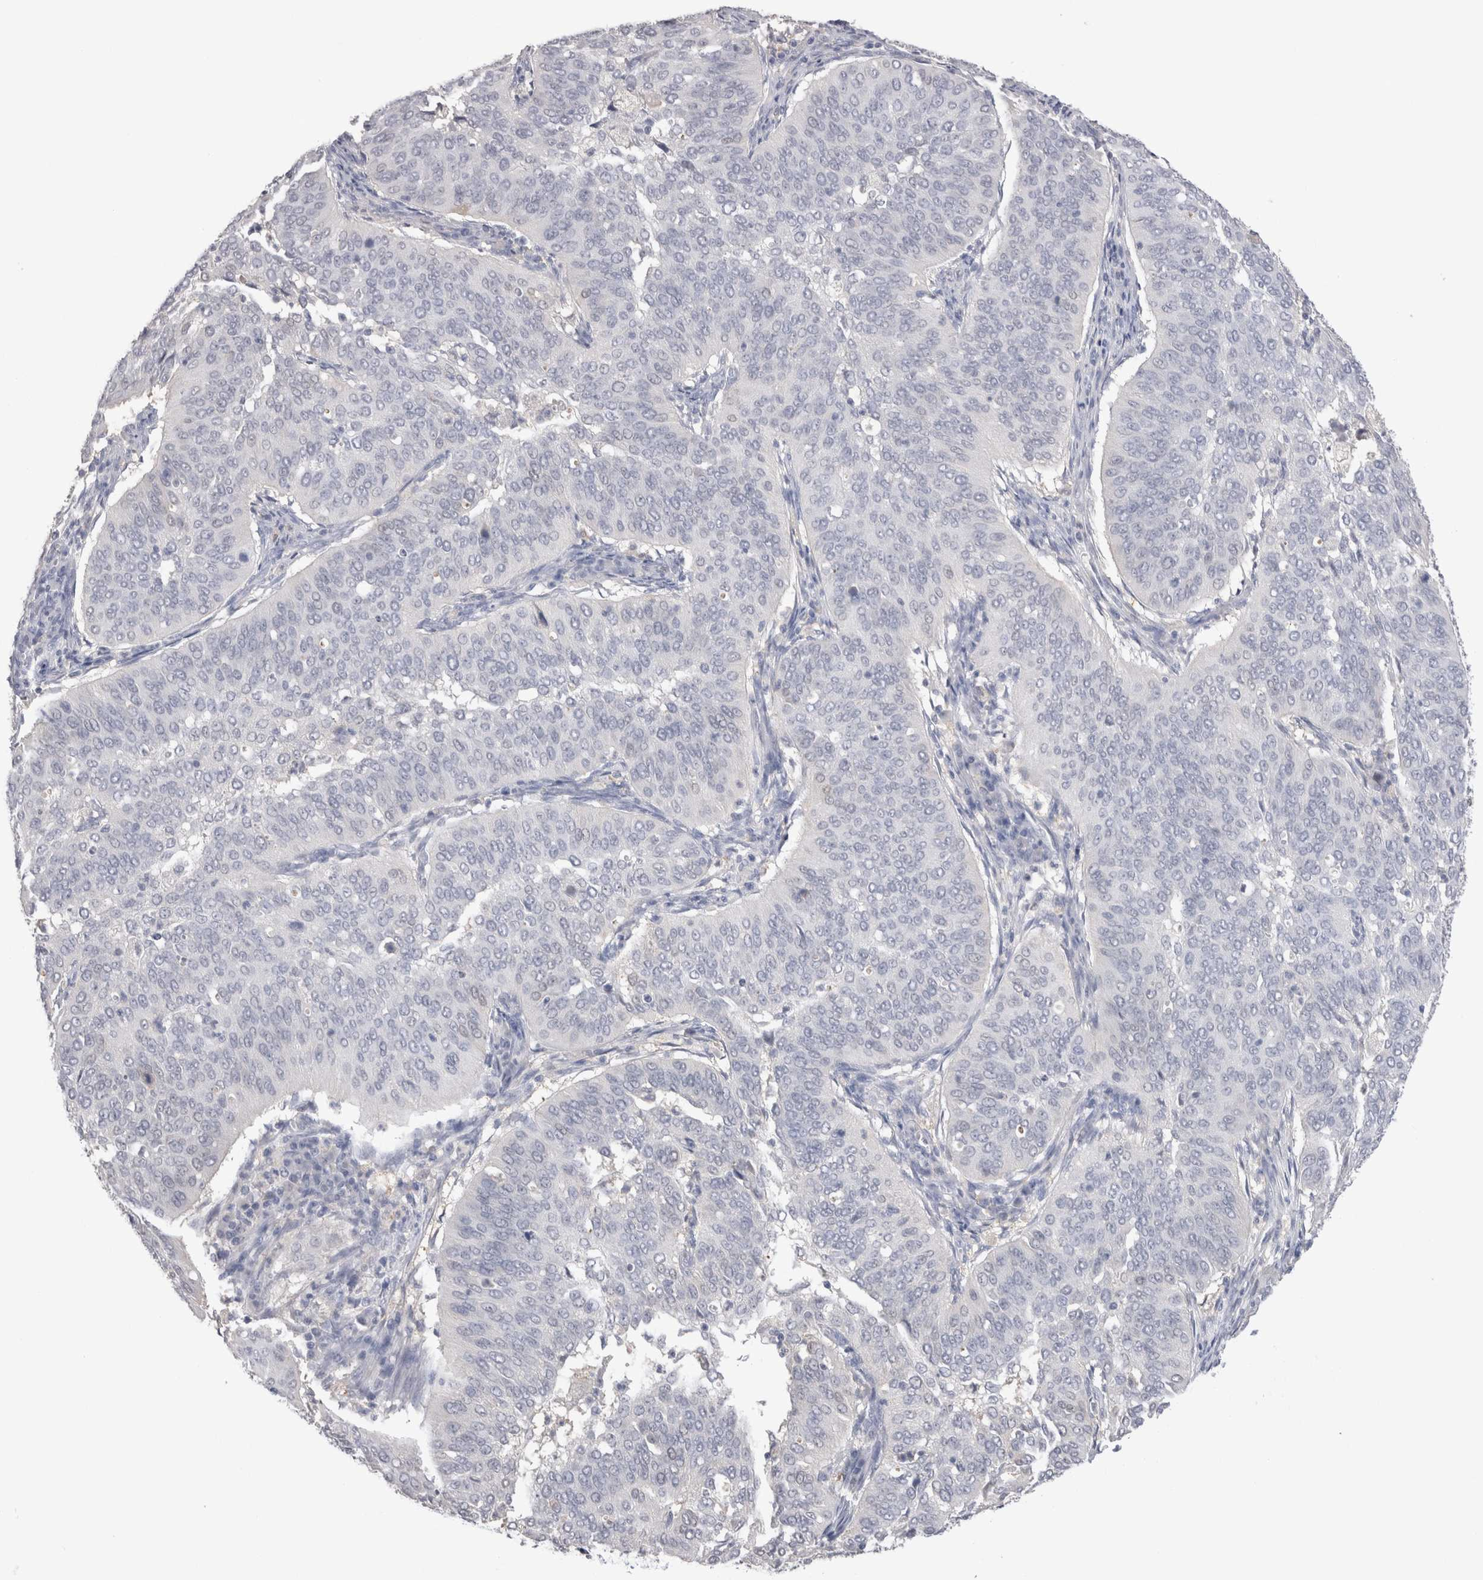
{"staining": {"intensity": "negative", "quantity": "none", "location": "none"}, "tissue": "cervical cancer", "cell_type": "Tumor cells", "image_type": "cancer", "snomed": [{"axis": "morphology", "description": "Normal tissue, NOS"}, {"axis": "morphology", "description": "Squamous cell carcinoma, NOS"}, {"axis": "topography", "description": "Cervix"}], "caption": "Tumor cells are negative for protein expression in human squamous cell carcinoma (cervical).", "gene": "SUCNR1", "patient": {"sex": "female", "age": 39}}